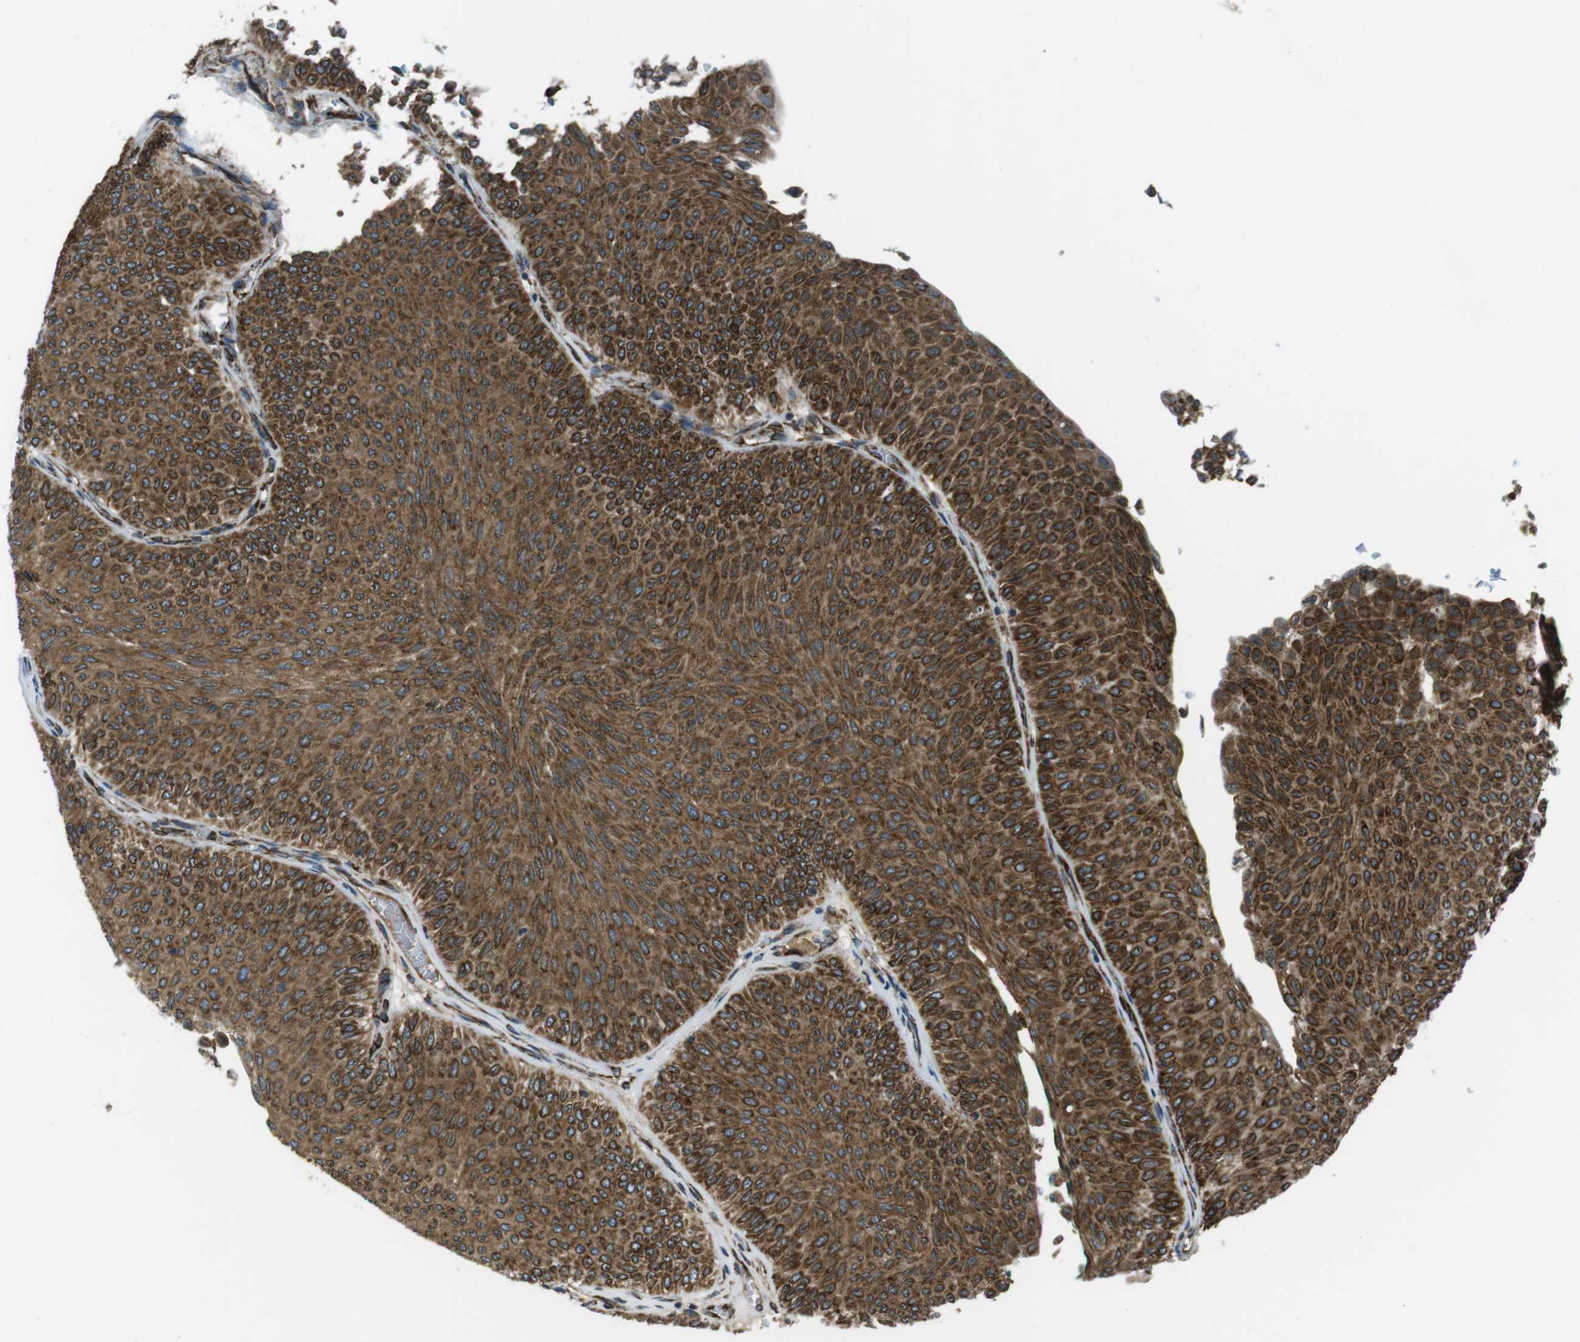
{"staining": {"intensity": "strong", "quantity": ">75%", "location": "cytoplasmic/membranous"}, "tissue": "urothelial cancer", "cell_type": "Tumor cells", "image_type": "cancer", "snomed": [{"axis": "morphology", "description": "Urothelial carcinoma, Low grade"}, {"axis": "topography", "description": "Urinary bladder"}], "caption": "A high-resolution photomicrograph shows immunohistochemistry staining of urothelial cancer, which demonstrates strong cytoplasmic/membranous expression in about >75% of tumor cells. The staining is performed using DAB brown chromogen to label protein expression. The nuclei are counter-stained blue using hematoxylin.", "gene": "KTN1", "patient": {"sex": "male", "age": 78}}